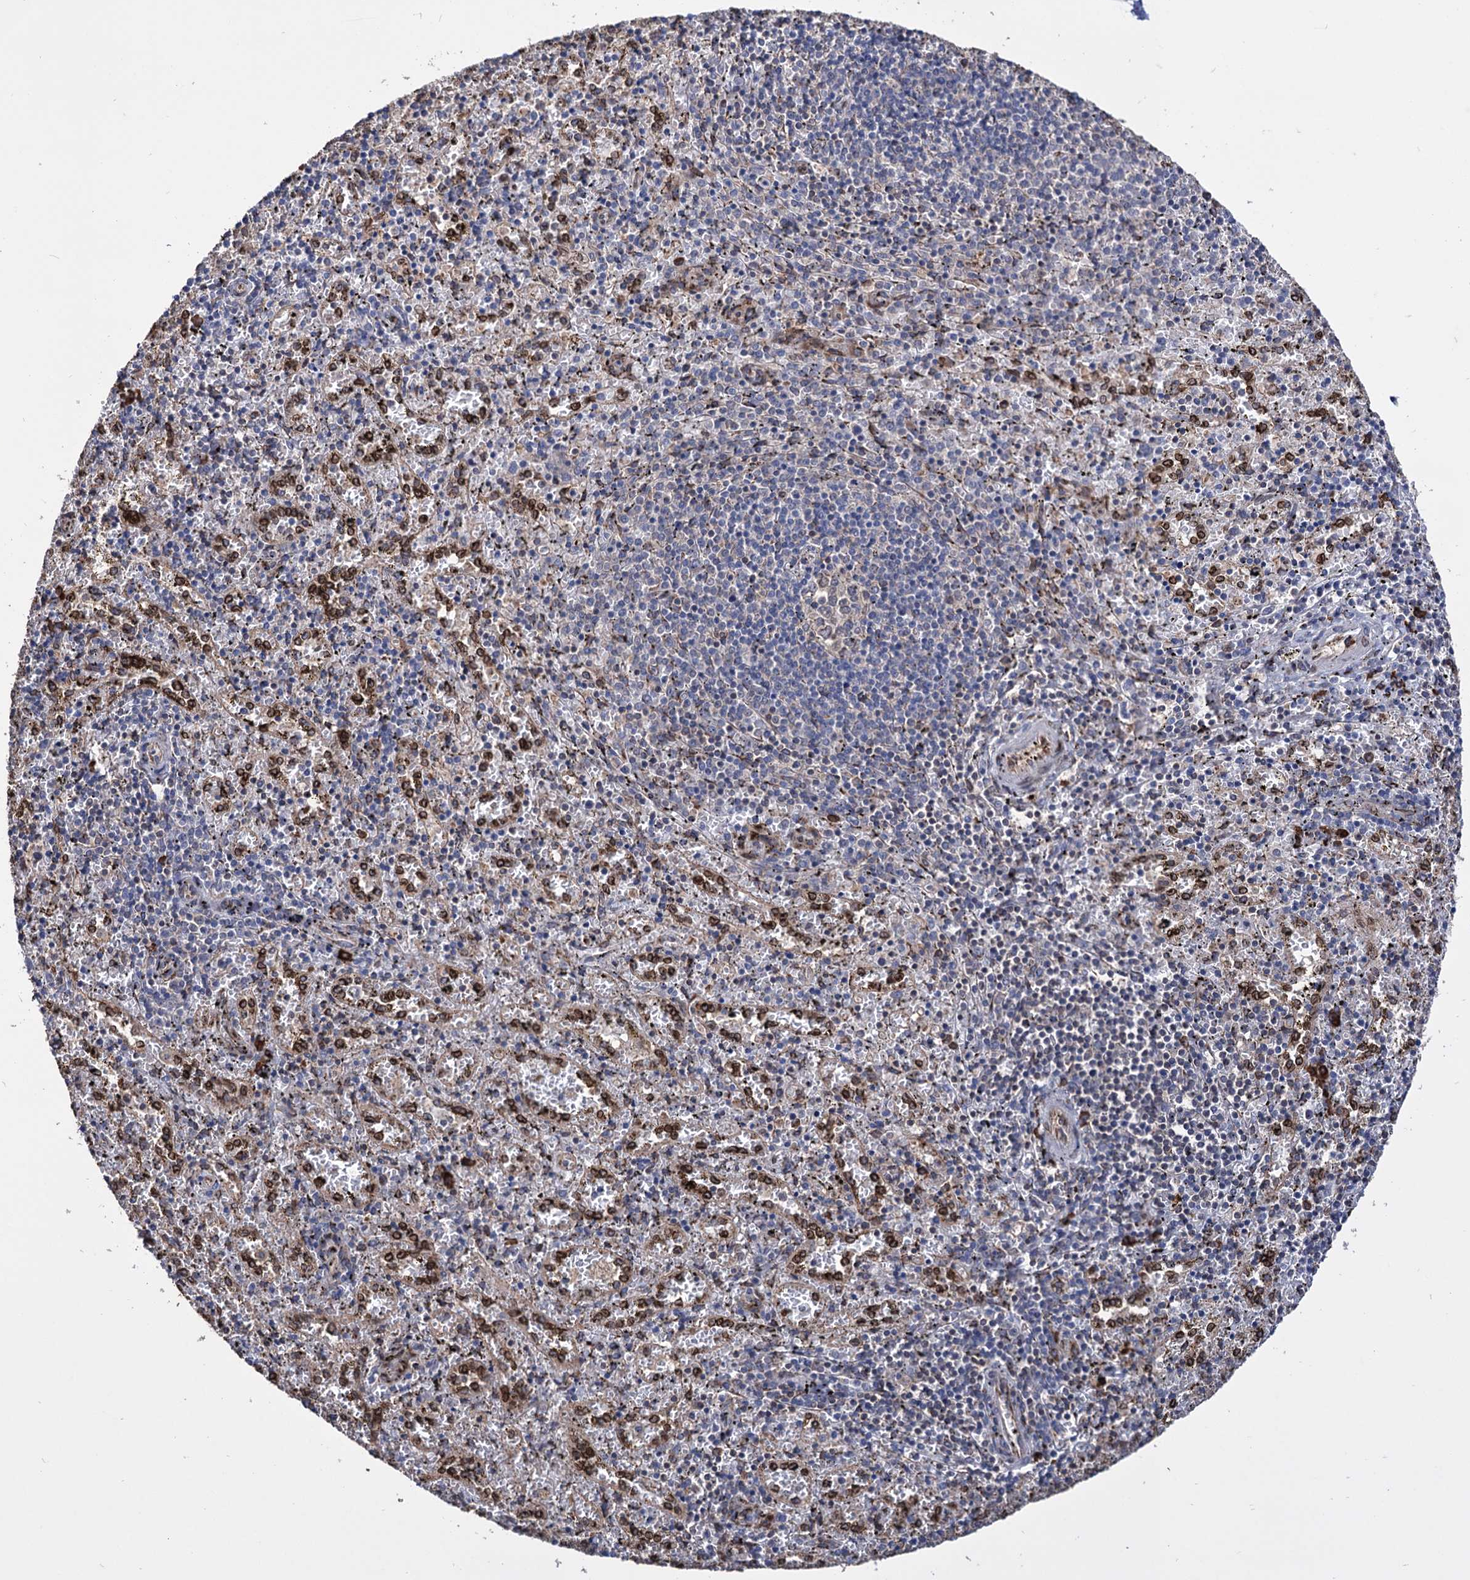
{"staining": {"intensity": "strong", "quantity": "25%-75%", "location": "cytoplasmic/membranous"}, "tissue": "spleen", "cell_type": "Cells in red pulp", "image_type": "normal", "snomed": [{"axis": "morphology", "description": "Normal tissue, NOS"}, {"axis": "topography", "description": "Spleen"}], "caption": "High-magnification brightfield microscopy of unremarkable spleen stained with DAB (brown) and counterstained with hematoxylin (blue). cells in red pulp exhibit strong cytoplasmic/membranous staining is identified in approximately25%-75% of cells. (Brightfield microscopy of DAB IHC at high magnification).", "gene": "CDAN1", "patient": {"sex": "male", "age": 11}}